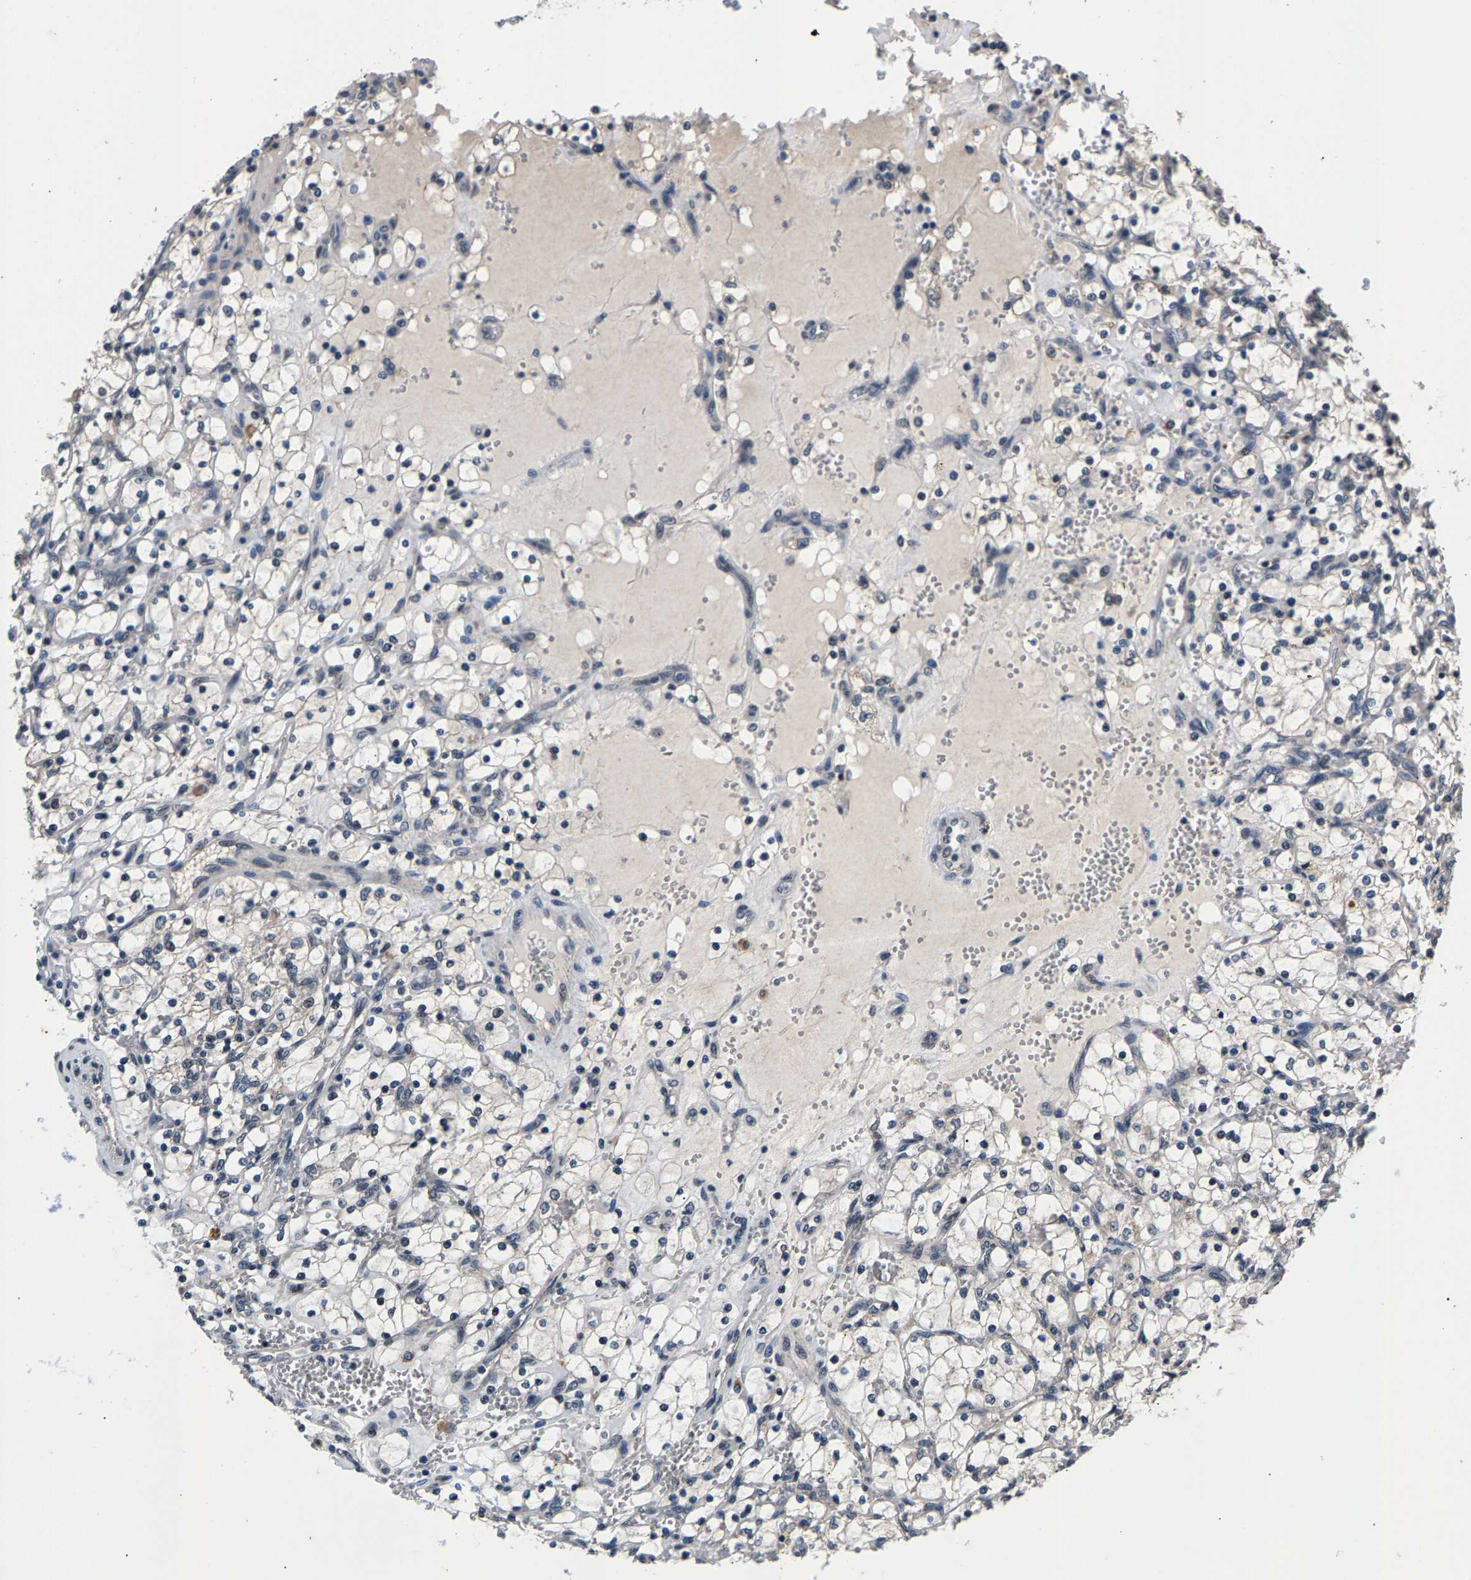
{"staining": {"intensity": "negative", "quantity": "none", "location": "none"}, "tissue": "renal cancer", "cell_type": "Tumor cells", "image_type": "cancer", "snomed": [{"axis": "morphology", "description": "Adenocarcinoma, NOS"}, {"axis": "topography", "description": "Kidney"}], "caption": "Immunohistochemical staining of human renal adenocarcinoma displays no significant staining in tumor cells.", "gene": "RBM33", "patient": {"sex": "female", "age": 69}}